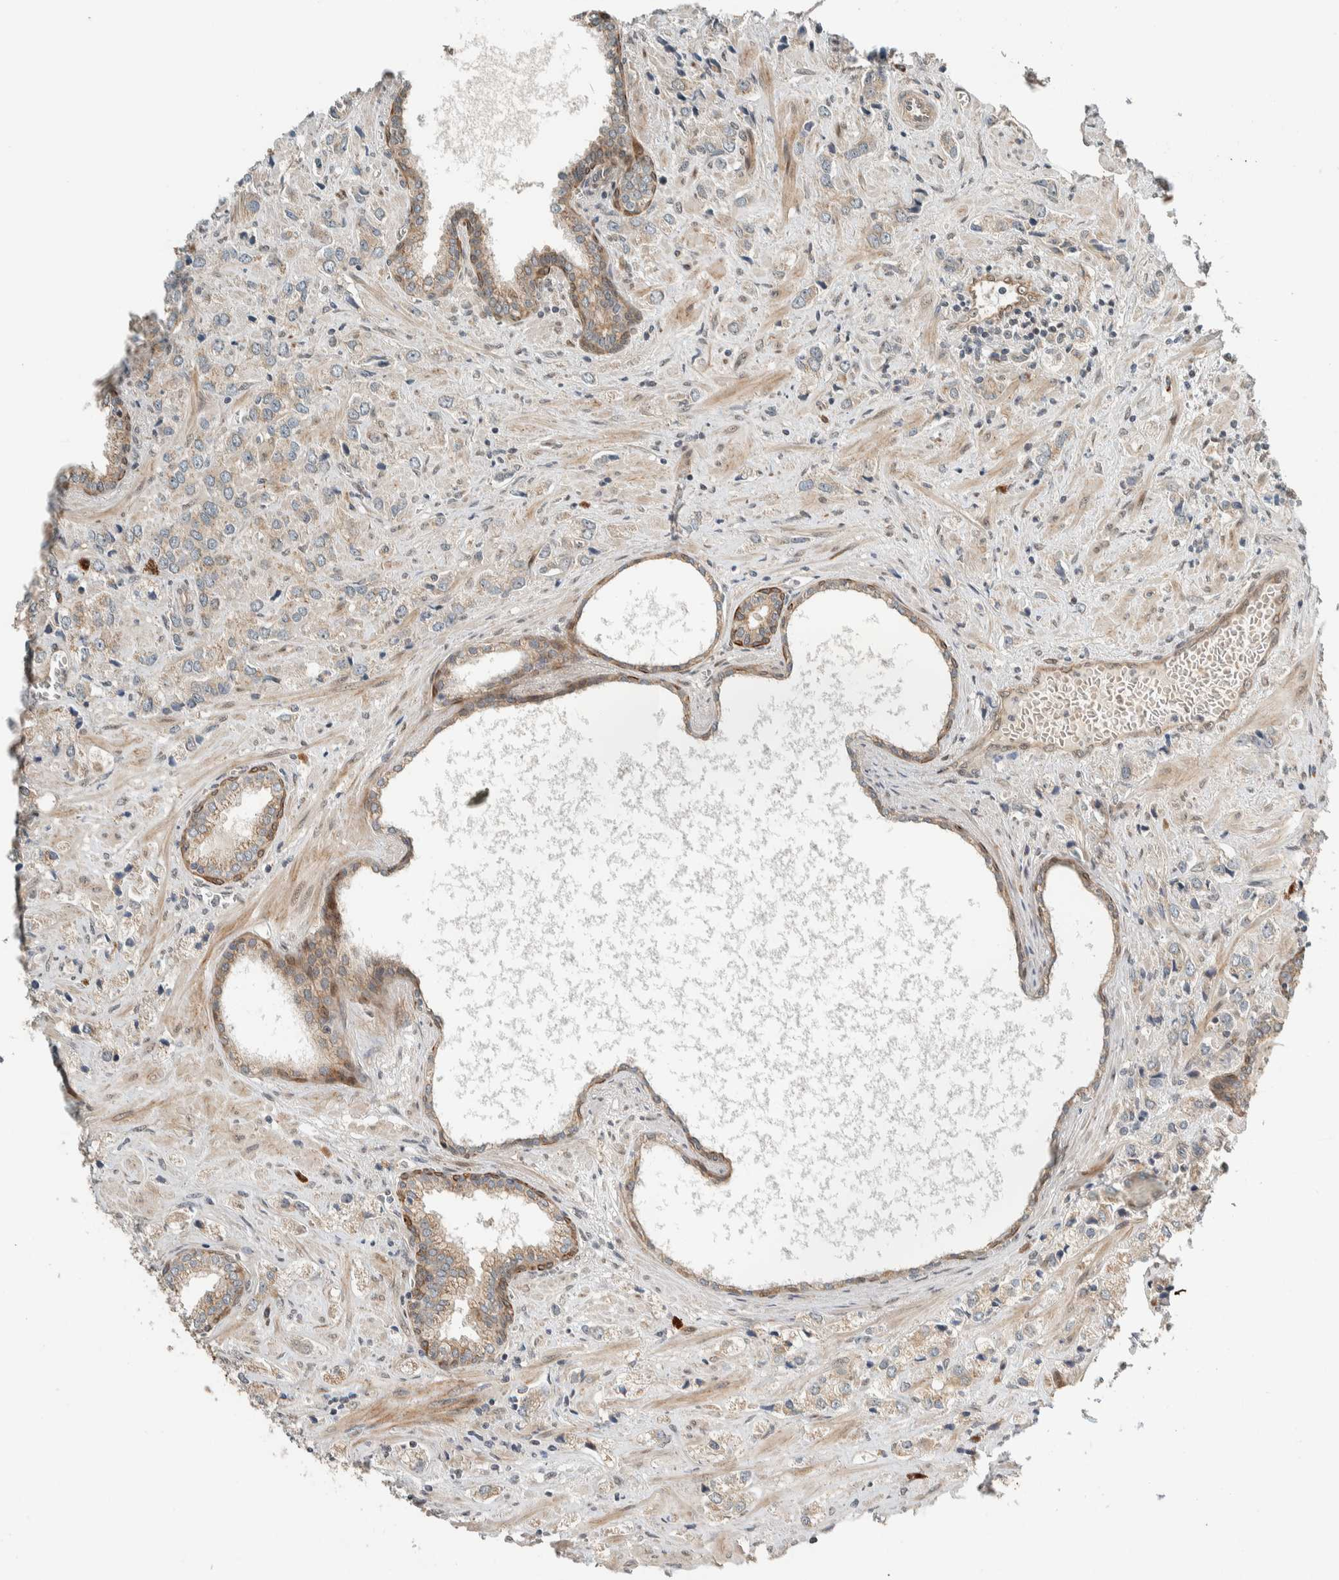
{"staining": {"intensity": "weak", "quantity": "25%-75%", "location": "cytoplasmic/membranous"}, "tissue": "prostate cancer", "cell_type": "Tumor cells", "image_type": "cancer", "snomed": [{"axis": "morphology", "description": "Adenocarcinoma, High grade"}, {"axis": "topography", "description": "Prostate"}], "caption": "A micrograph of human high-grade adenocarcinoma (prostate) stained for a protein demonstrates weak cytoplasmic/membranous brown staining in tumor cells. Using DAB (3,3'-diaminobenzidine) (brown) and hematoxylin (blue) stains, captured at high magnification using brightfield microscopy.", "gene": "STXBP4", "patient": {"sex": "male", "age": 66}}